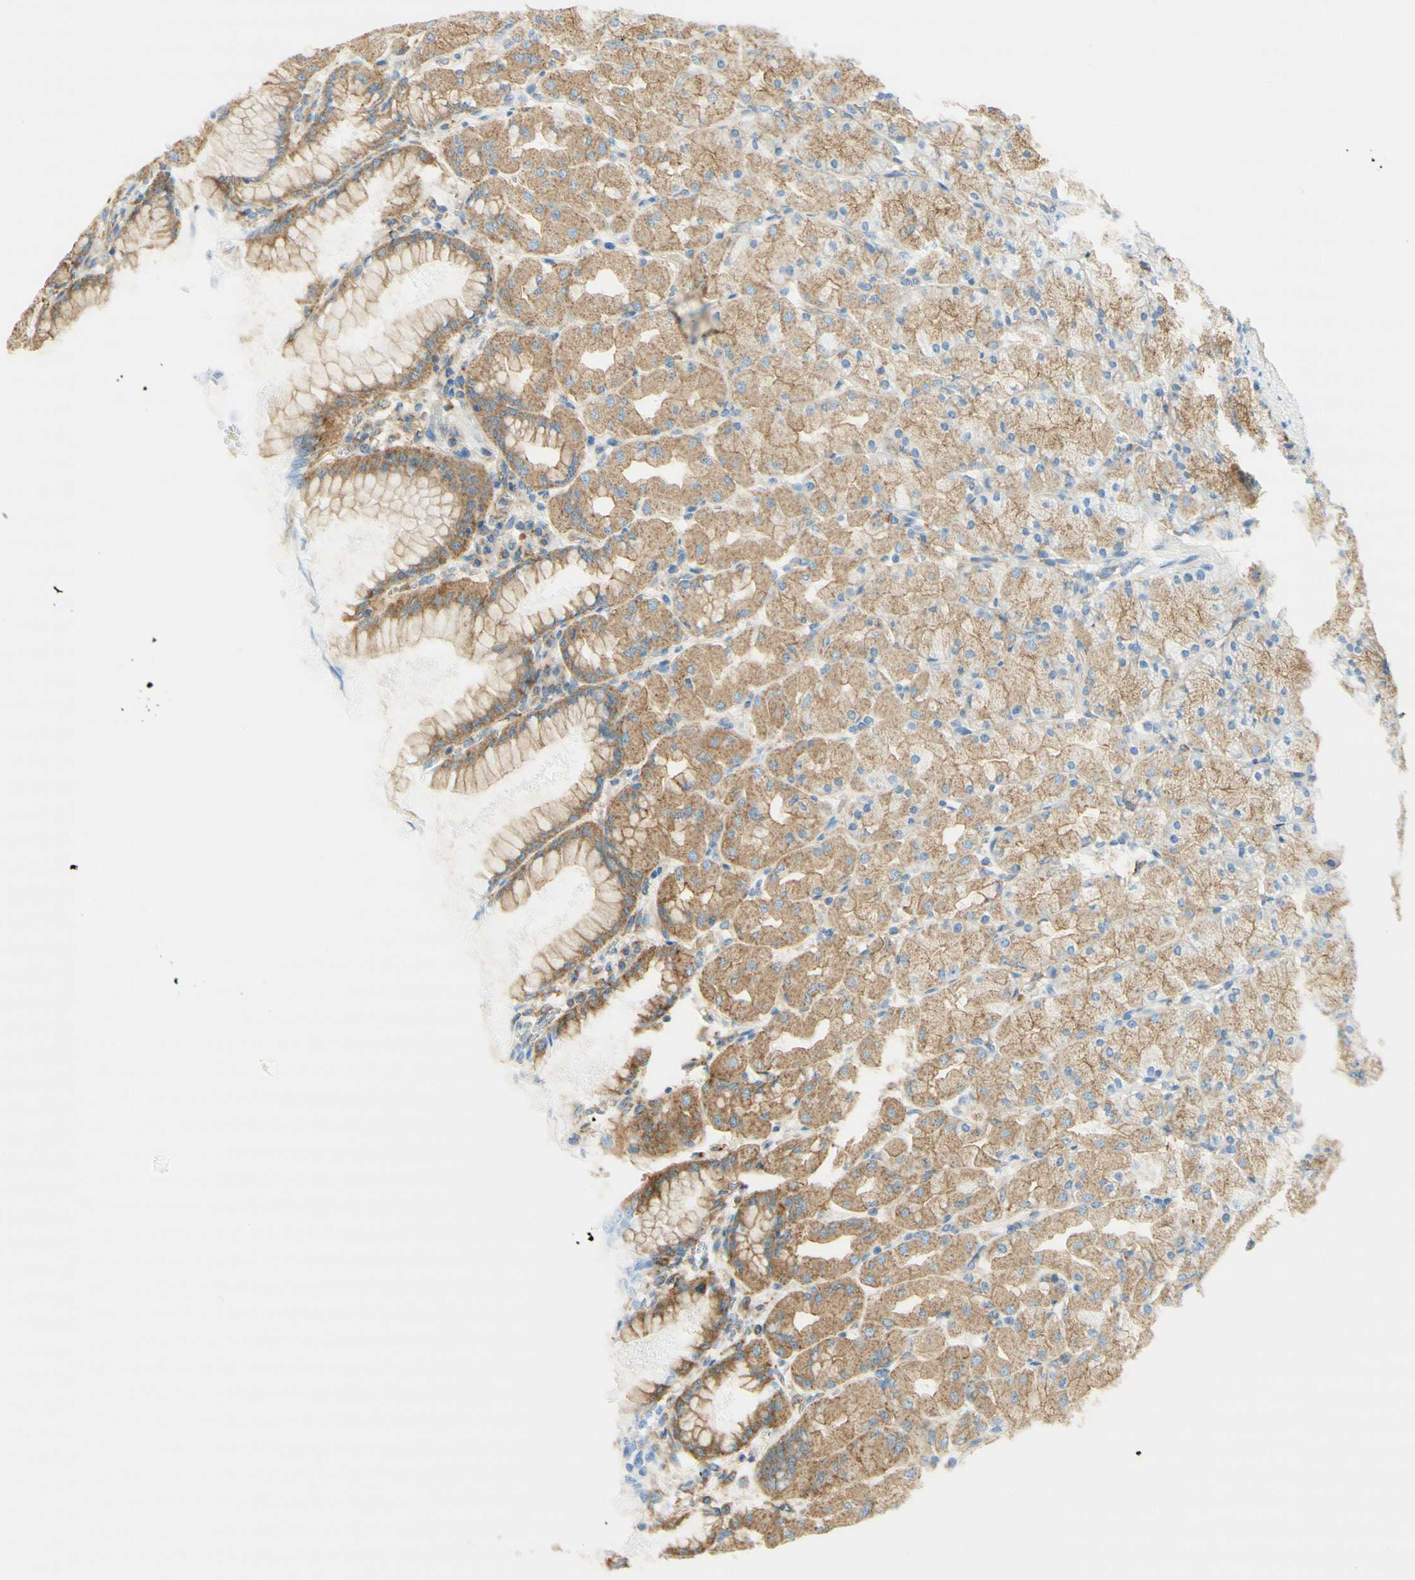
{"staining": {"intensity": "moderate", "quantity": ">75%", "location": "cytoplasmic/membranous"}, "tissue": "stomach", "cell_type": "Glandular cells", "image_type": "normal", "snomed": [{"axis": "morphology", "description": "Normal tissue, NOS"}, {"axis": "topography", "description": "Stomach, upper"}], "caption": "Immunohistochemistry of normal stomach reveals medium levels of moderate cytoplasmic/membranous staining in approximately >75% of glandular cells. (Brightfield microscopy of DAB IHC at high magnification).", "gene": "CLTC", "patient": {"sex": "female", "age": 56}}